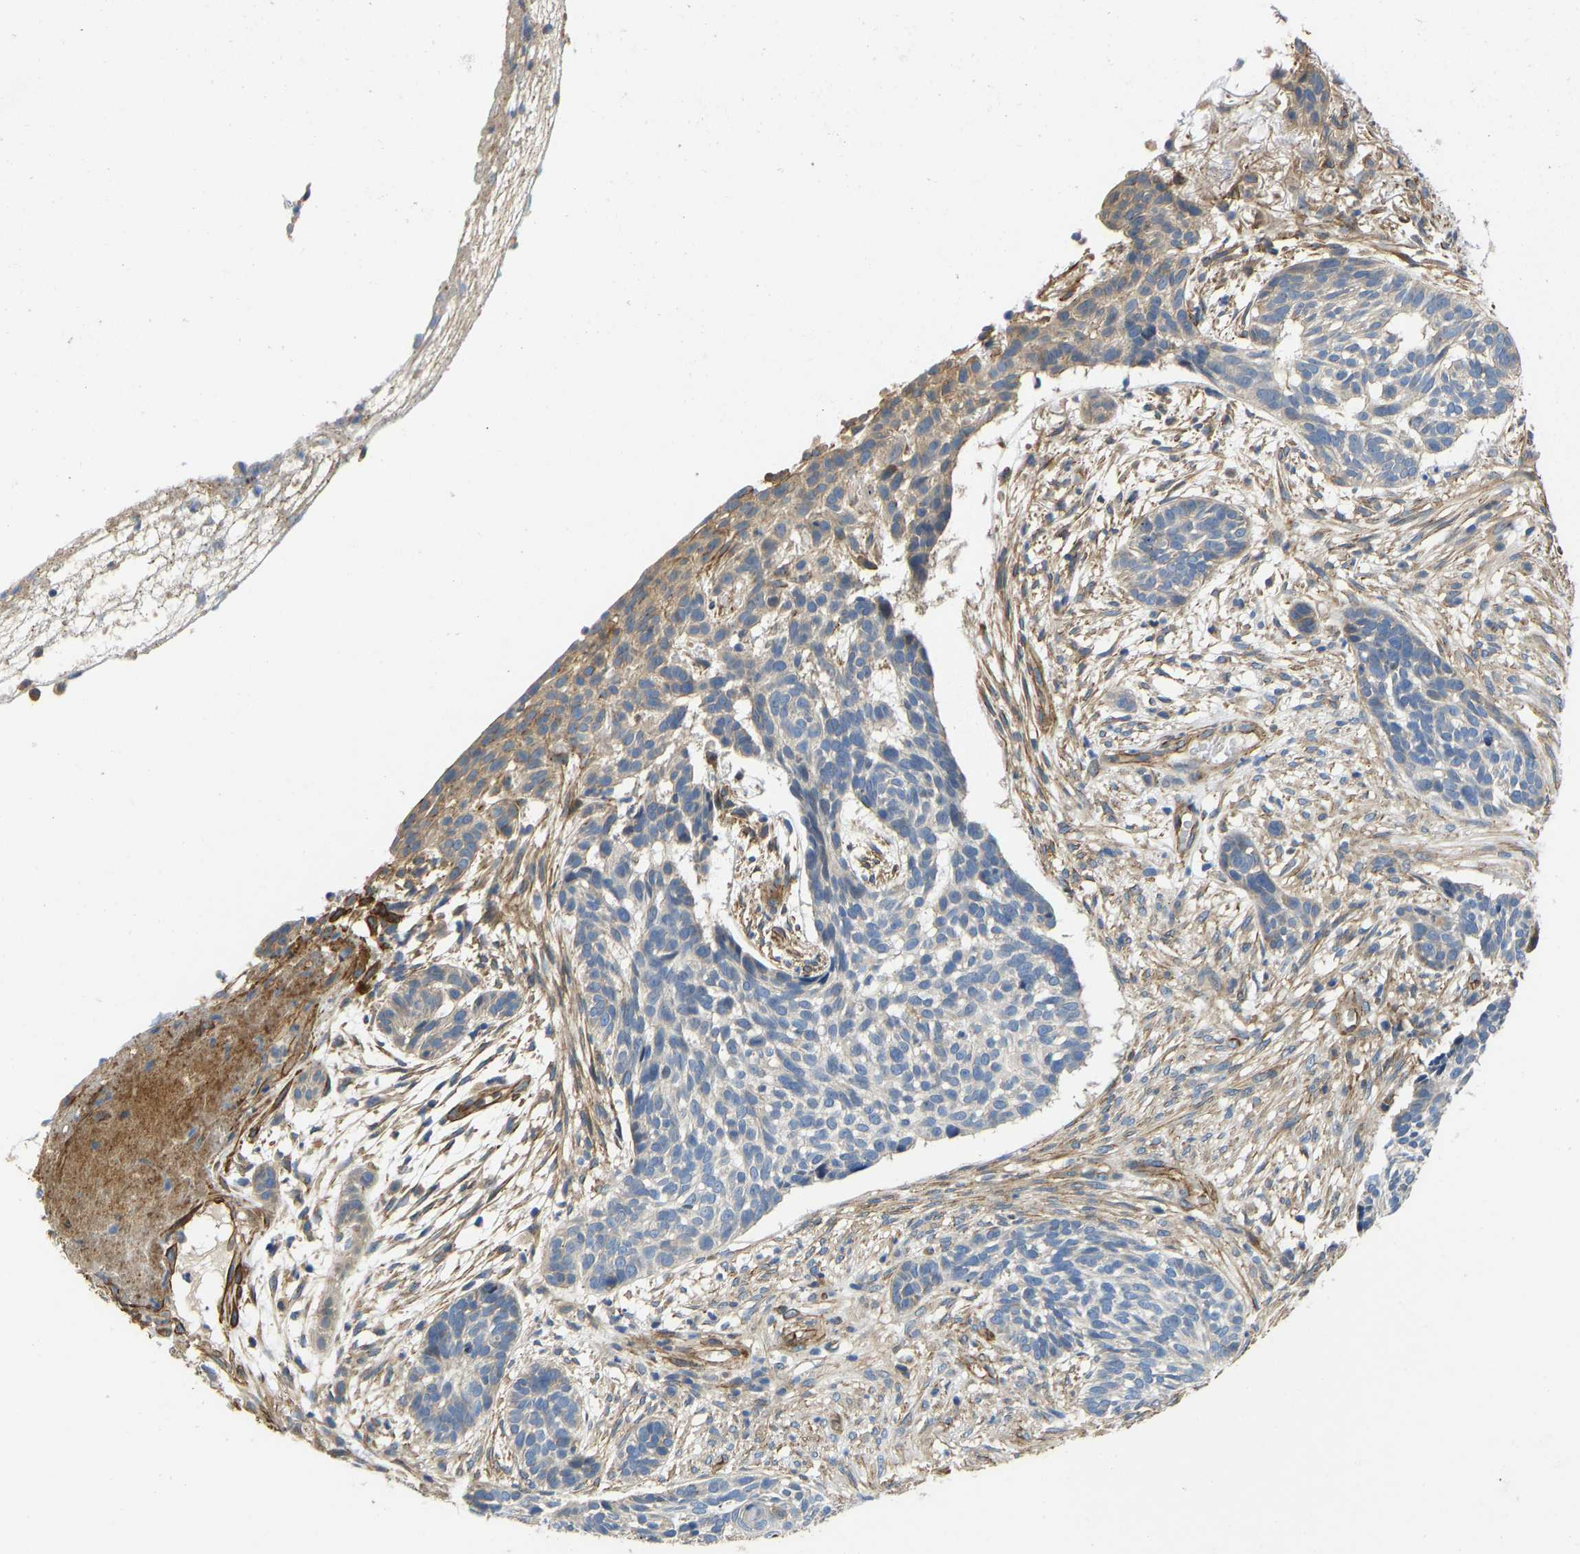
{"staining": {"intensity": "moderate", "quantity": "<25%", "location": "cytoplasmic/membranous"}, "tissue": "skin cancer", "cell_type": "Tumor cells", "image_type": "cancer", "snomed": [{"axis": "morphology", "description": "Basal cell carcinoma"}, {"axis": "topography", "description": "Skin"}], "caption": "A brown stain shows moderate cytoplasmic/membranous positivity of a protein in human basal cell carcinoma (skin) tumor cells.", "gene": "ELMO2", "patient": {"sex": "male", "age": 85}}